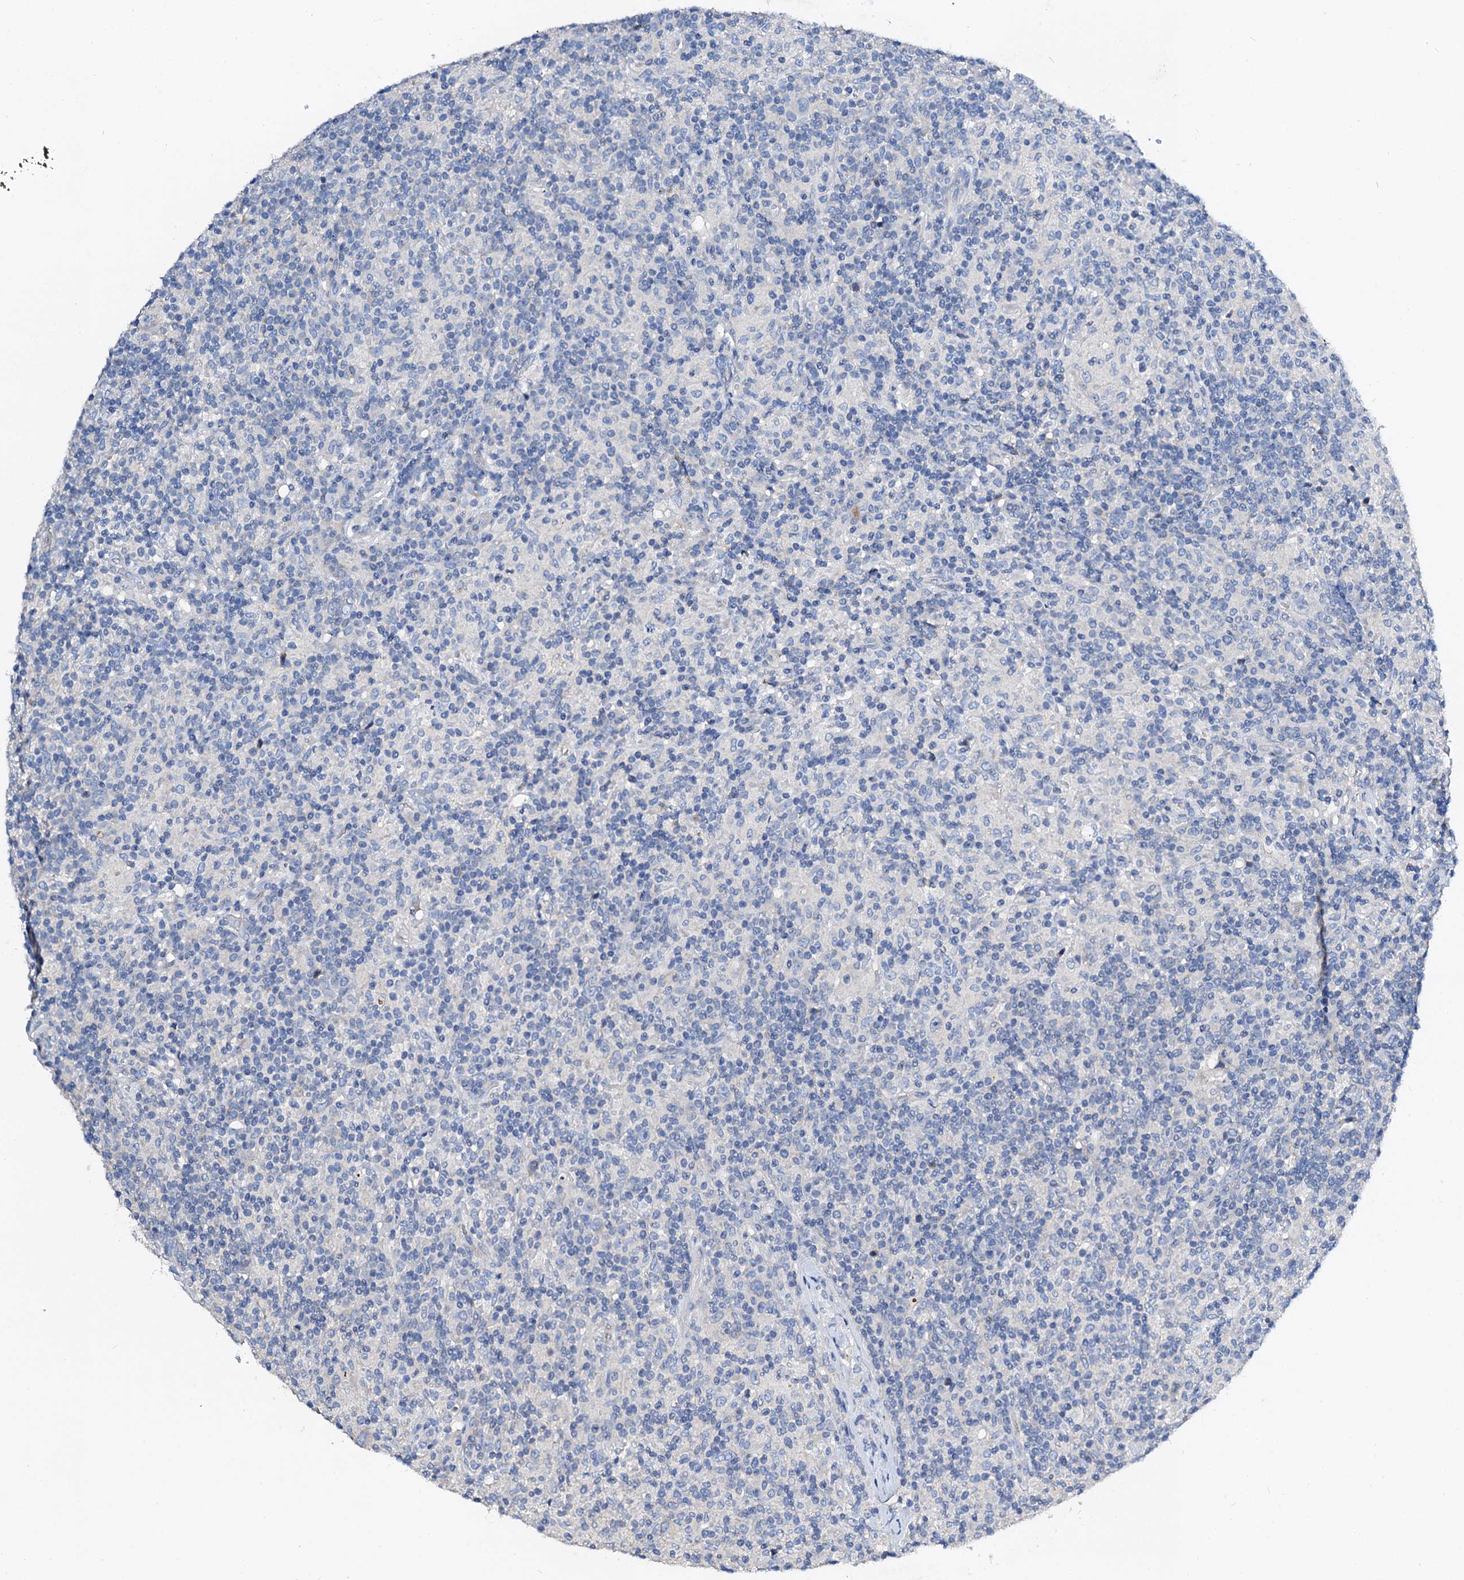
{"staining": {"intensity": "negative", "quantity": "none", "location": "none"}, "tissue": "lymphoma", "cell_type": "Tumor cells", "image_type": "cancer", "snomed": [{"axis": "morphology", "description": "Hodgkin's disease, NOS"}, {"axis": "topography", "description": "Lymph node"}], "caption": "Micrograph shows no protein positivity in tumor cells of lymphoma tissue.", "gene": "FIBIN", "patient": {"sex": "male", "age": 70}}